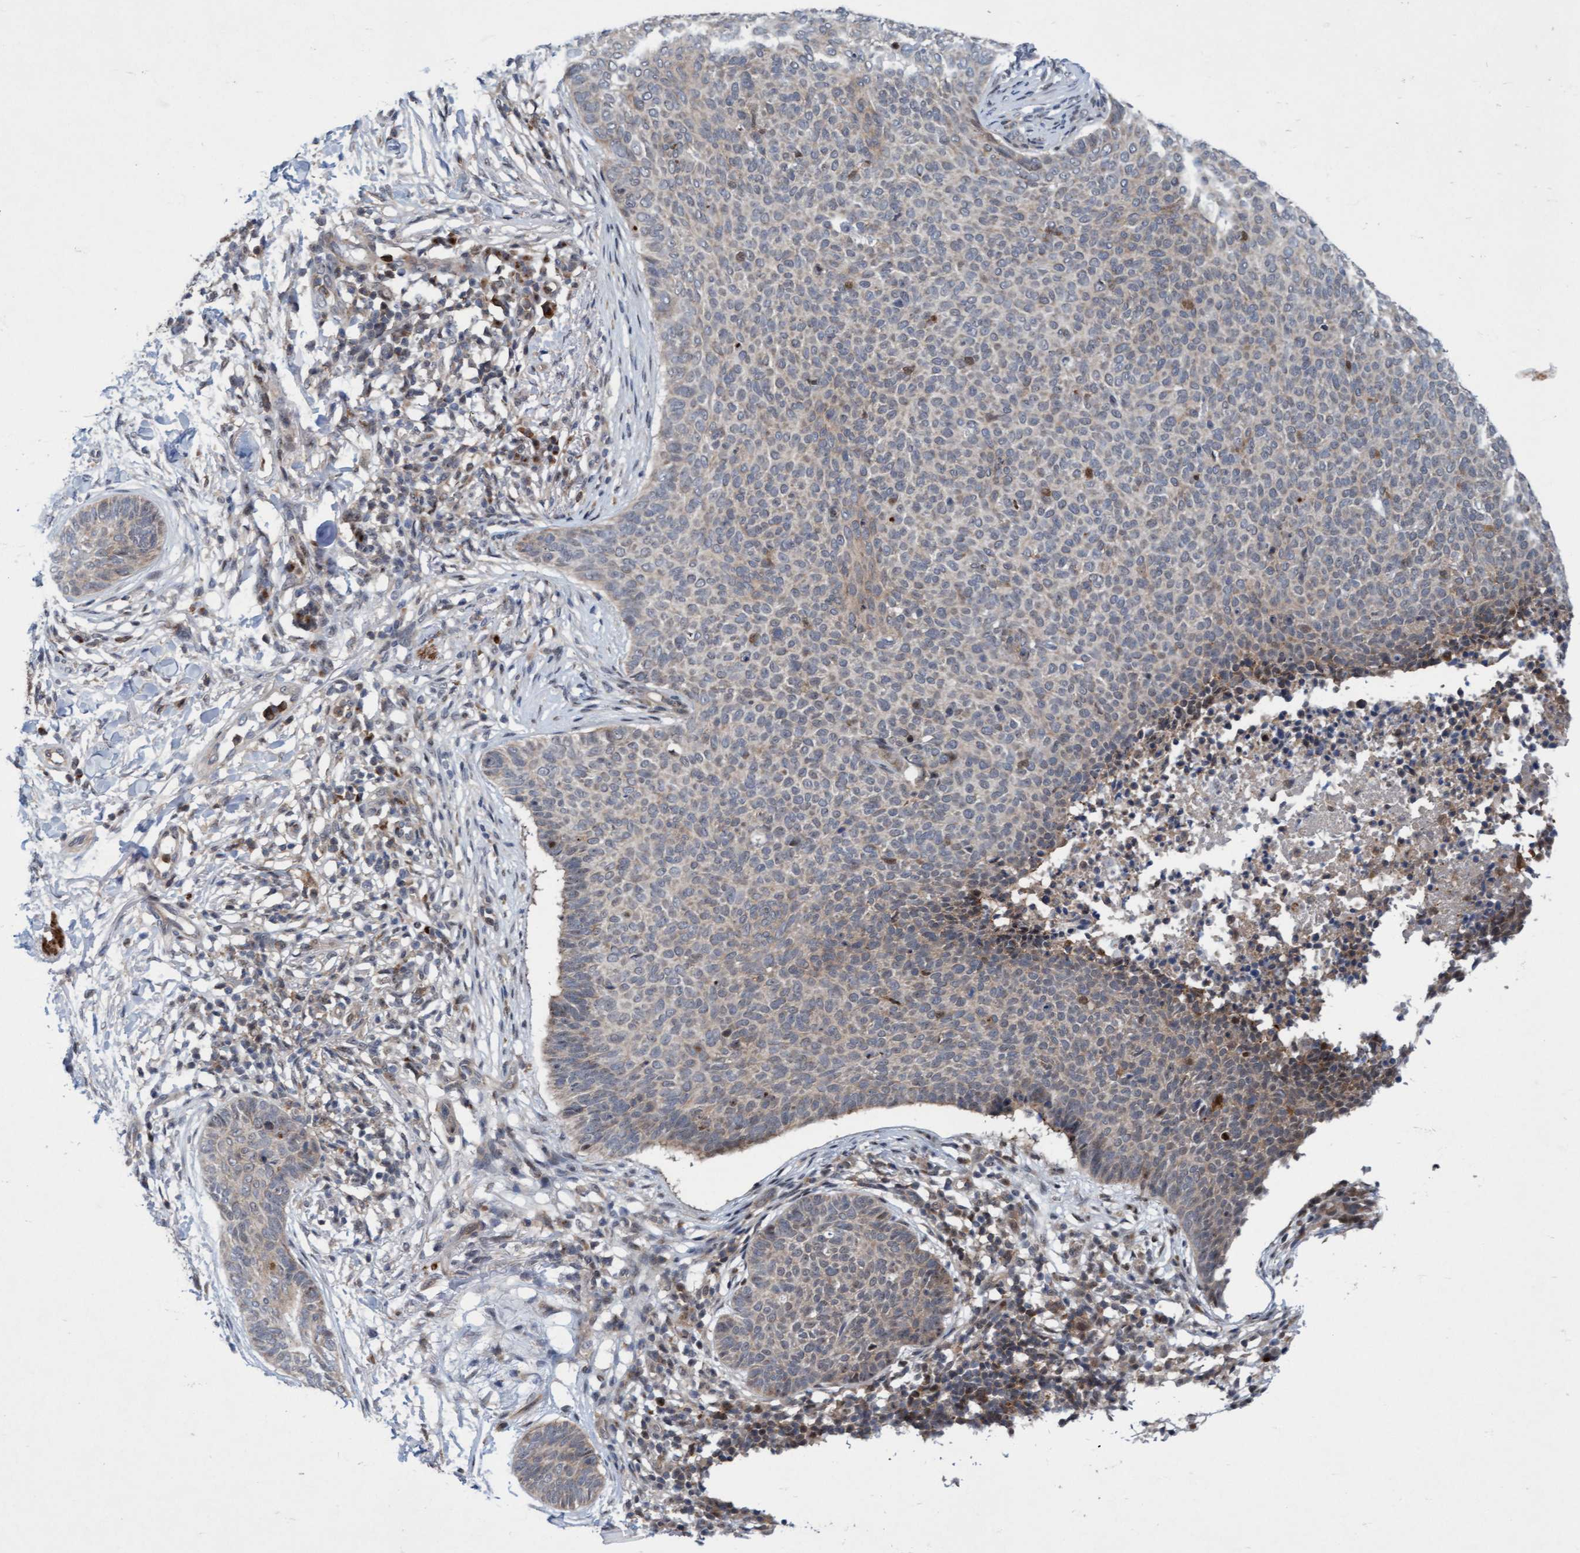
{"staining": {"intensity": "weak", "quantity": "25%-75%", "location": "cytoplasmic/membranous"}, "tissue": "skin cancer", "cell_type": "Tumor cells", "image_type": "cancer", "snomed": [{"axis": "morphology", "description": "Normal tissue, NOS"}, {"axis": "morphology", "description": "Basal cell carcinoma"}, {"axis": "topography", "description": "Skin"}], "caption": "Skin basal cell carcinoma tissue reveals weak cytoplasmic/membranous expression in about 25%-75% of tumor cells The protein of interest is stained brown, and the nuclei are stained in blue (DAB (3,3'-diaminobenzidine) IHC with brightfield microscopy, high magnification).", "gene": "RAP1GAP2", "patient": {"sex": "male", "age": 50}}